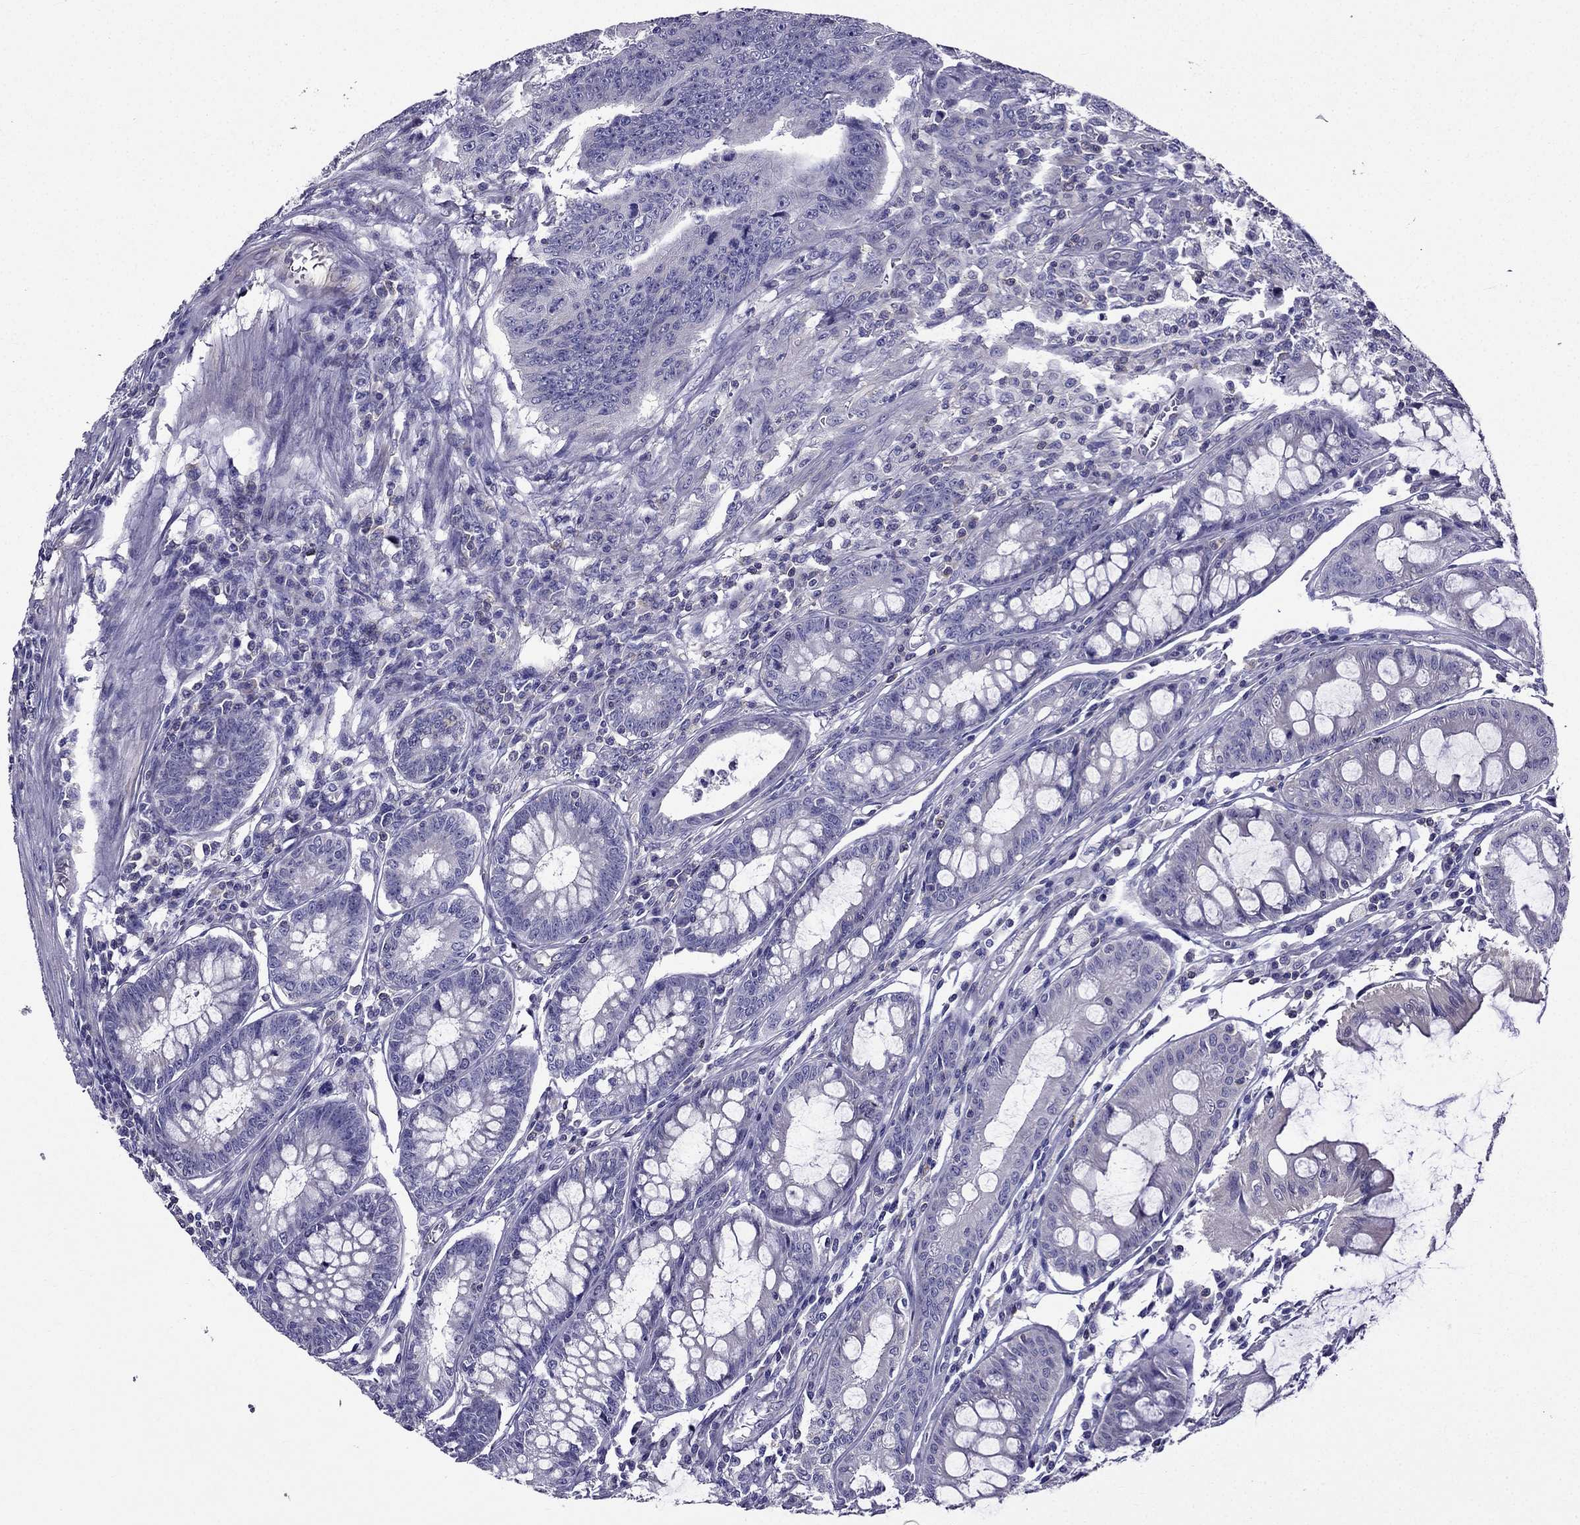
{"staining": {"intensity": "negative", "quantity": "none", "location": "none"}, "tissue": "colorectal cancer", "cell_type": "Tumor cells", "image_type": "cancer", "snomed": [{"axis": "morphology", "description": "Adenocarcinoma, NOS"}, {"axis": "topography", "description": "Rectum"}], "caption": "The immunohistochemistry histopathology image has no significant positivity in tumor cells of colorectal adenocarcinoma tissue.", "gene": "AAK1", "patient": {"sex": "female", "age": 85}}